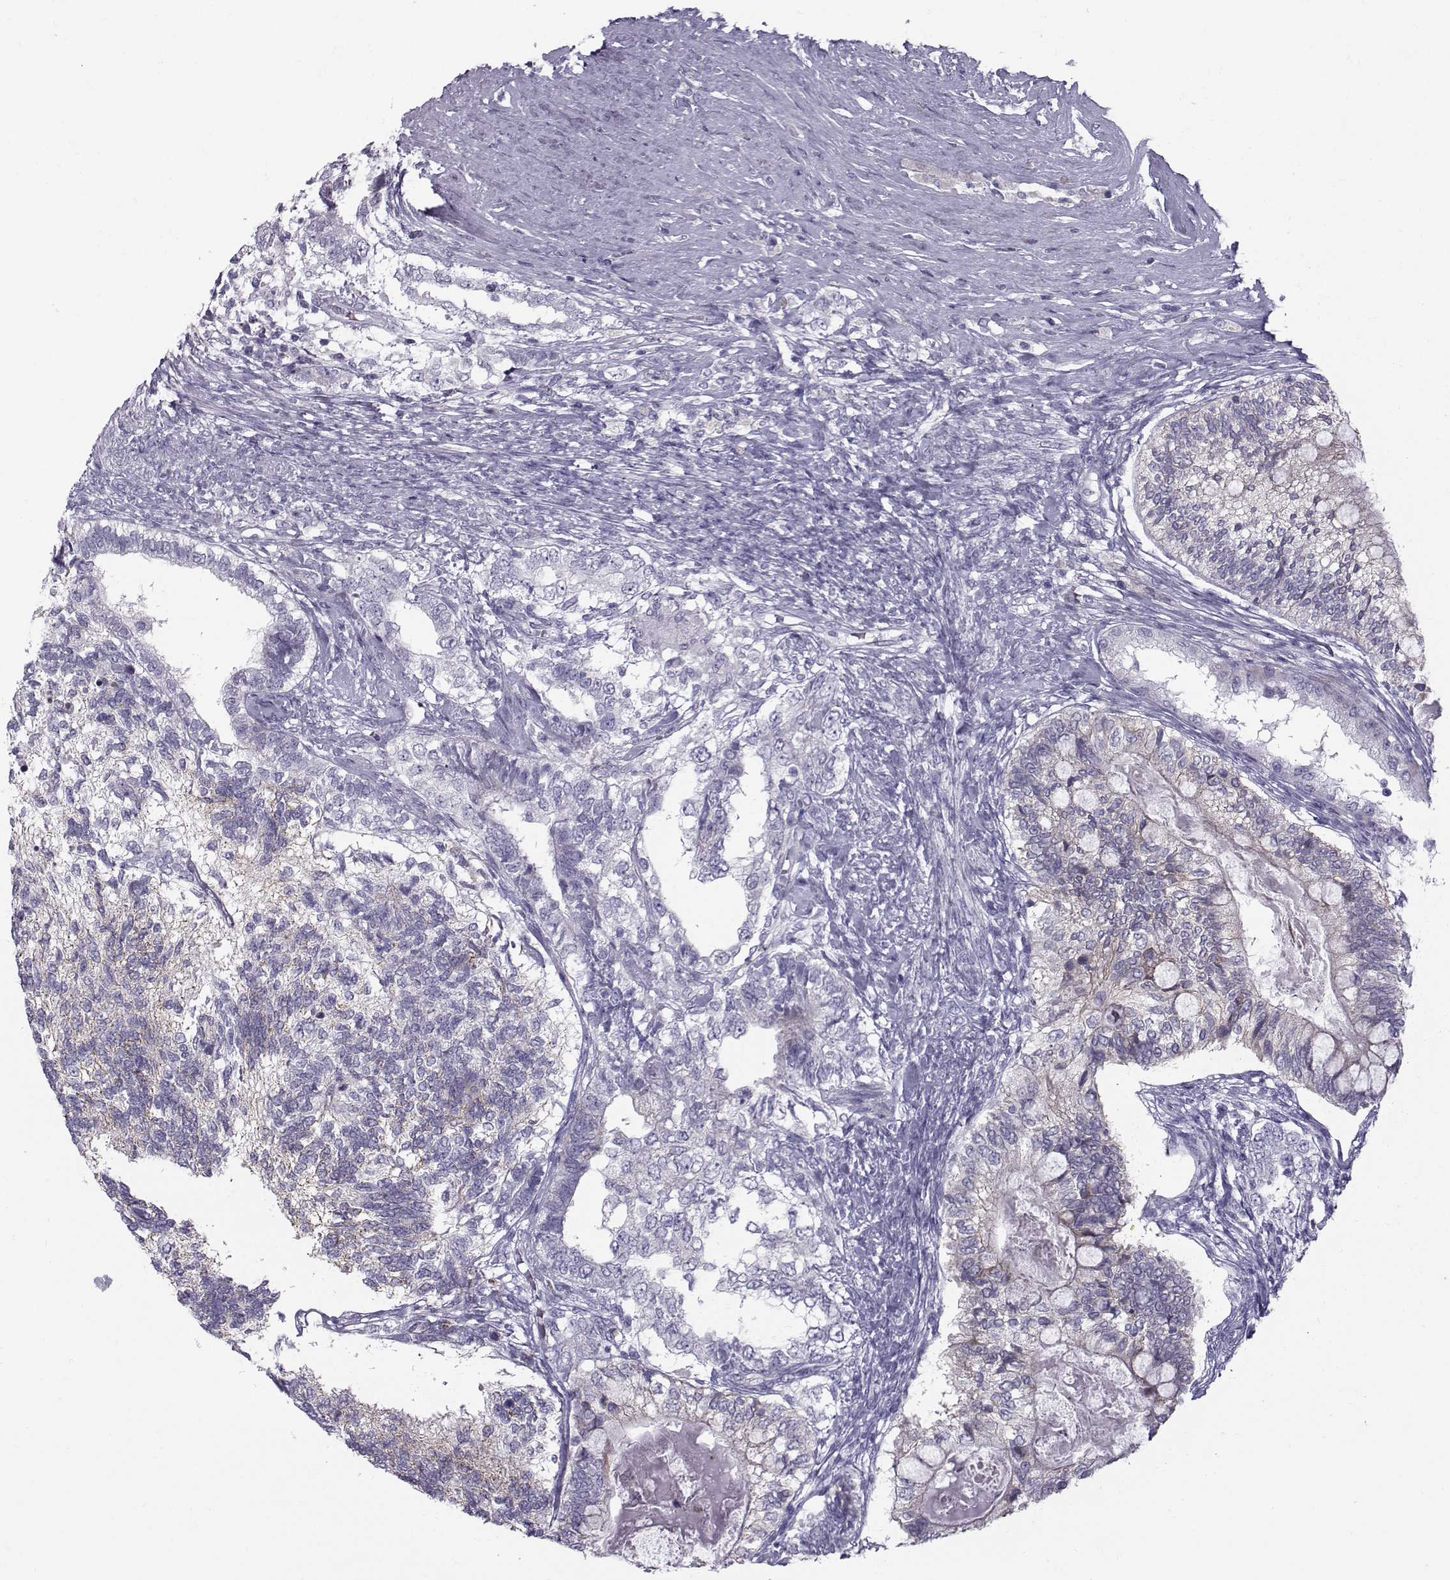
{"staining": {"intensity": "weak", "quantity": "25%-75%", "location": "cytoplasmic/membranous"}, "tissue": "testis cancer", "cell_type": "Tumor cells", "image_type": "cancer", "snomed": [{"axis": "morphology", "description": "Seminoma, NOS"}, {"axis": "morphology", "description": "Carcinoma, Embryonal, NOS"}, {"axis": "topography", "description": "Testis"}], "caption": "An image of human testis cancer stained for a protein shows weak cytoplasmic/membranous brown staining in tumor cells.", "gene": "DMRT3", "patient": {"sex": "male", "age": 41}}